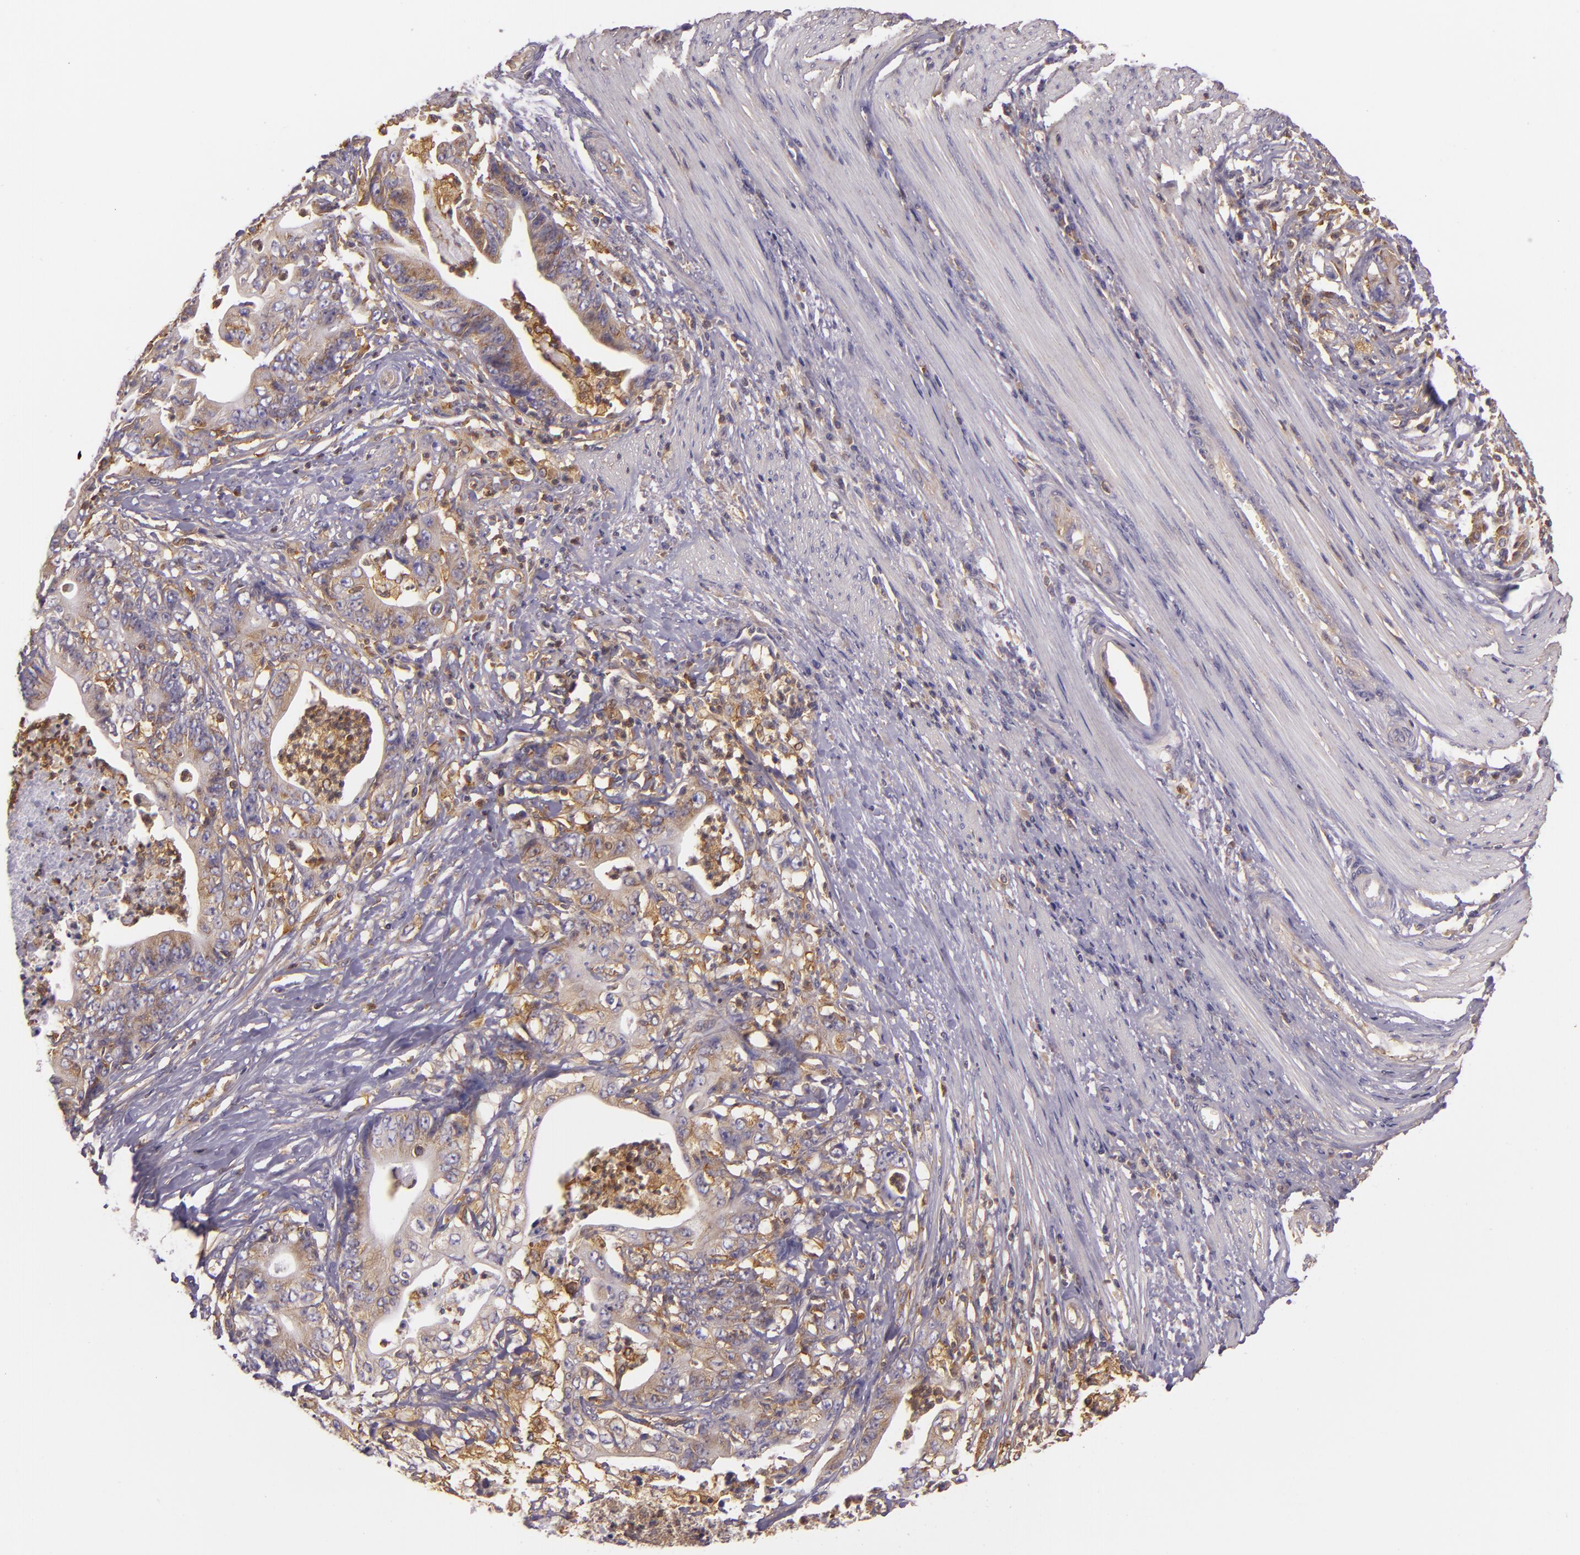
{"staining": {"intensity": "moderate", "quantity": ">75%", "location": "cytoplasmic/membranous"}, "tissue": "stomach cancer", "cell_type": "Tumor cells", "image_type": "cancer", "snomed": [{"axis": "morphology", "description": "Adenocarcinoma, NOS"}, {"axis": "topography", "description": "Stomach, lower"}], "caption": "The immunohistochemical stain shows moderate cytoplasmic/membranous positivity in tumor cells of adenocarcinoma (stomach) tissue.", "gene": "TLN1", "patient": {"sex": "female", "age": 86}}